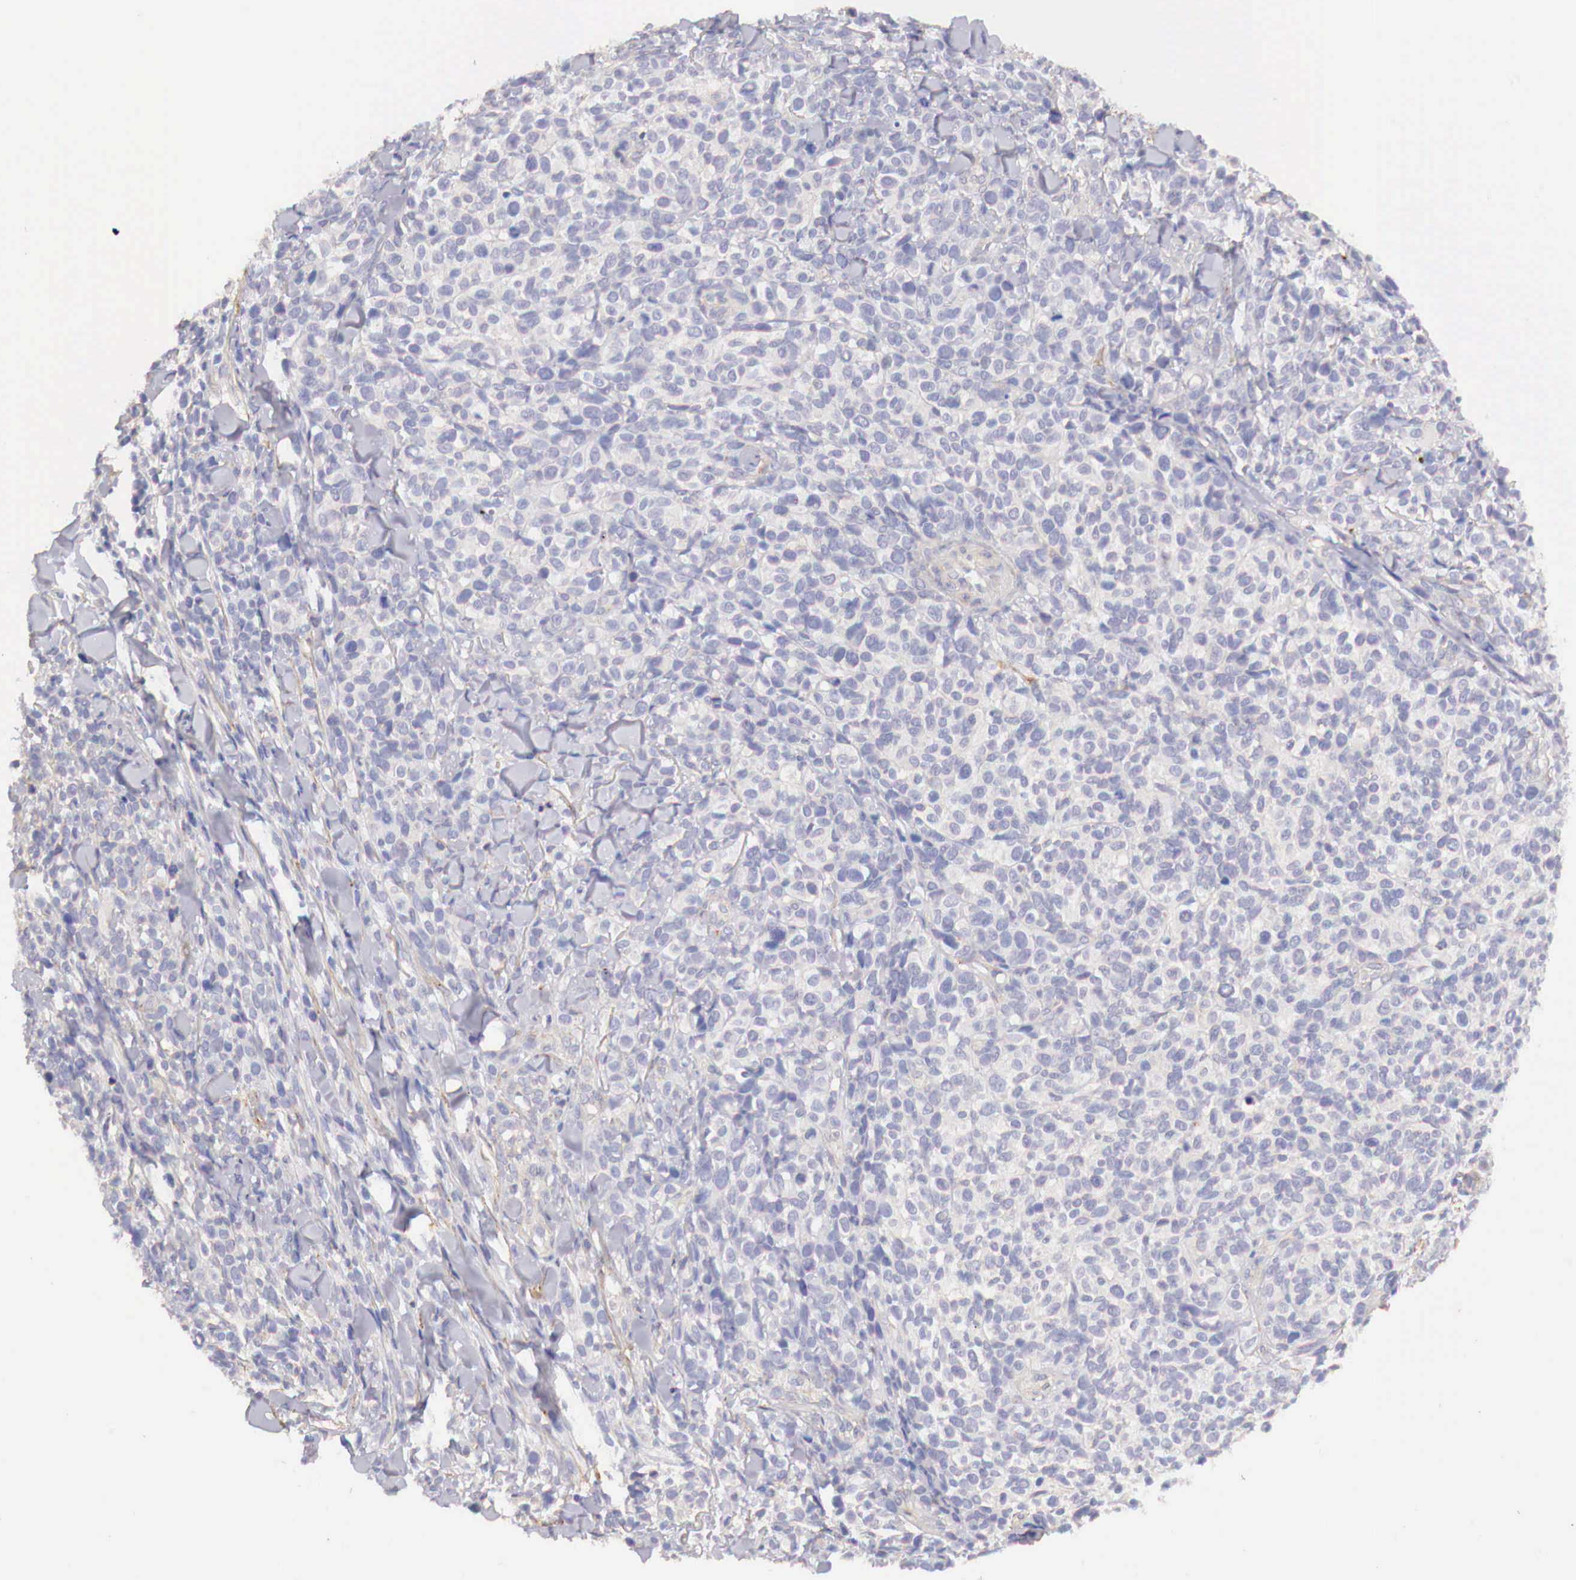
{"staining": {"intensity": "negative", "quantity": "none", "location": "none"}, "tissue": "melanoma", "cell_type": "Tumor cells", "image_type": "cancer", "snomed": [{"axis": "morphology", "description": "Malignant melanoma, NOS"}, {"axis": "topography", "description": "Skin"}], "caption": "This micrograph is of malignant melanoma stained with immunohistochemistry (IHC) to label a protein in brown with the nuclei are counter-stained blue. There is no positivity in tumor cells.", "gene": "KLHDC7B", "patient": {"sex": "female", "age": 85}}